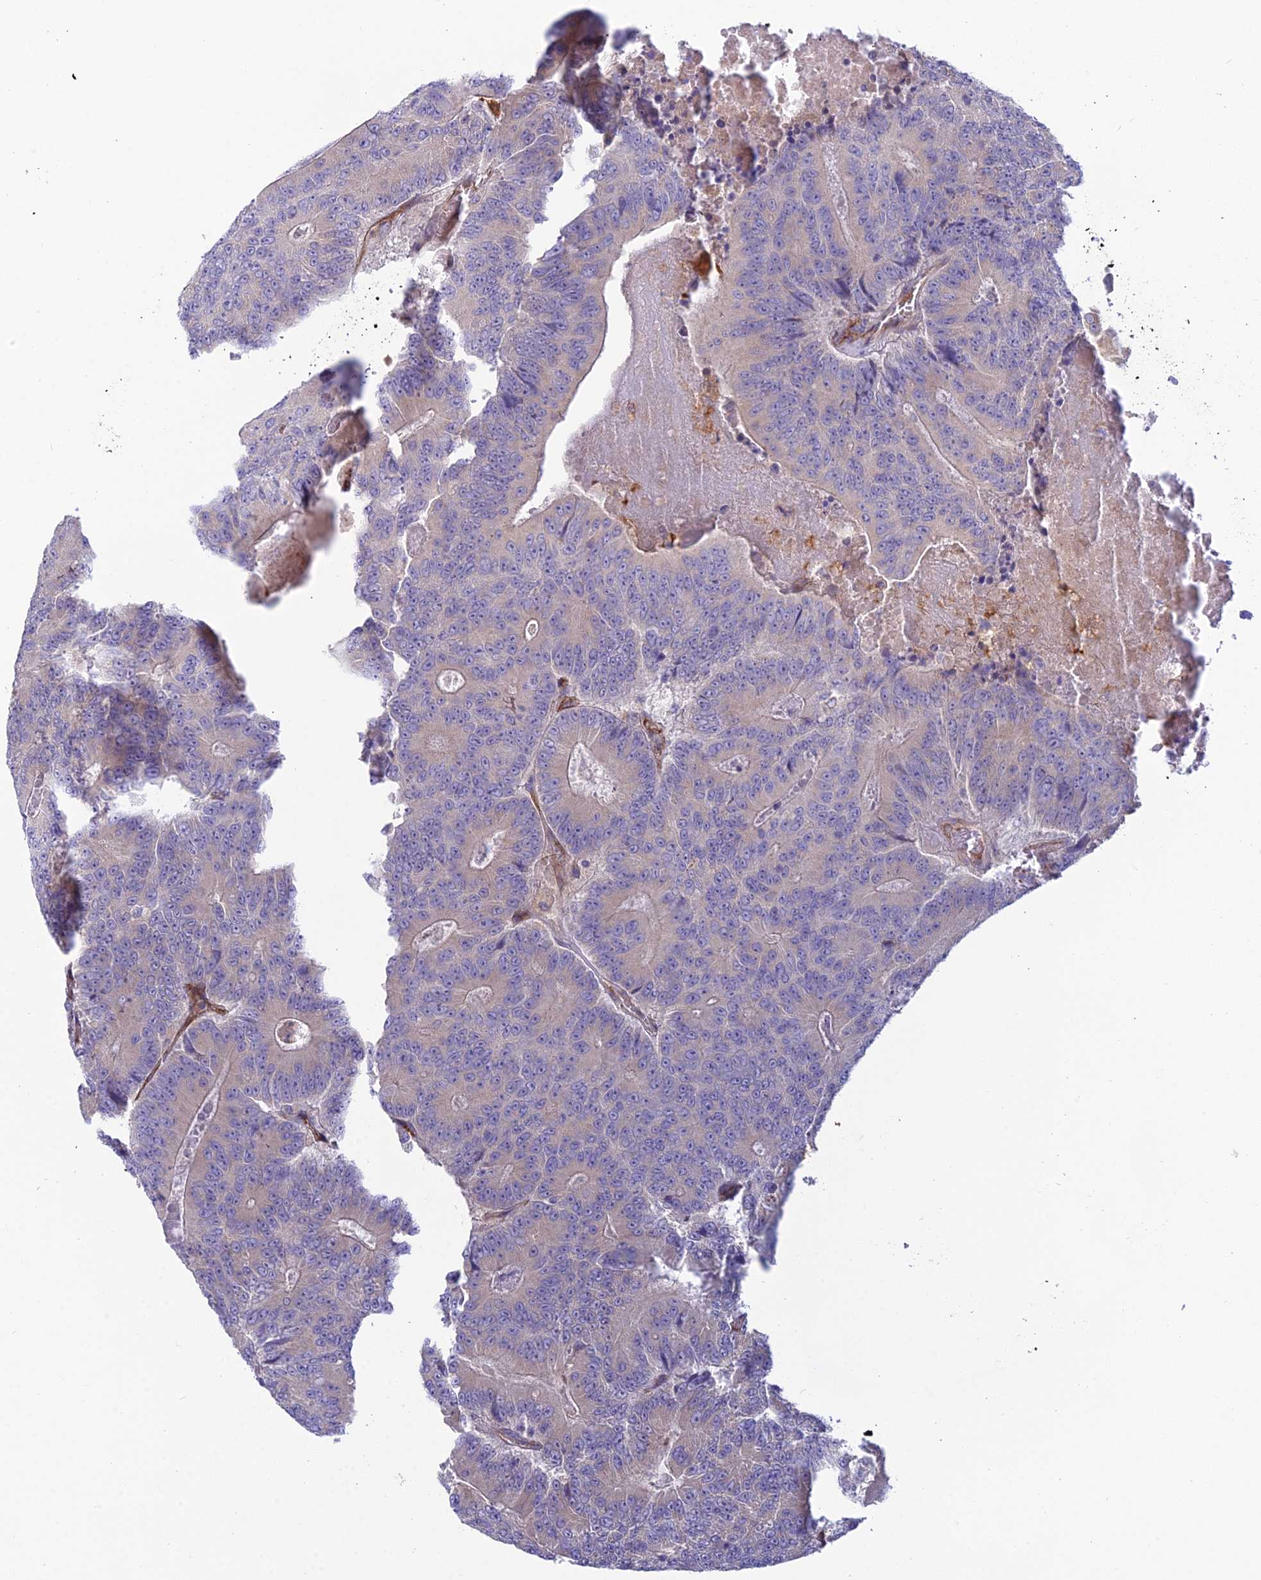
{"staining": {"intensity": "negative", "quantity": "none", "location": "none"}, "tissue": "colorectal cancer", "cell_type": "Tumor cells", "image_type": "cancer", "snomed": [{"axis": "morphology", "description": "Adenocarcinoma, NOS"}, {"axis": "topography", "description": "Colon"}], "caption": "IHC photomicrograph of colorectal cancer stained for a protein (brown), which displays no positivity in tumor cells.", "gene": "DUS2", "patient": {"sex": "male", "age": 83}}